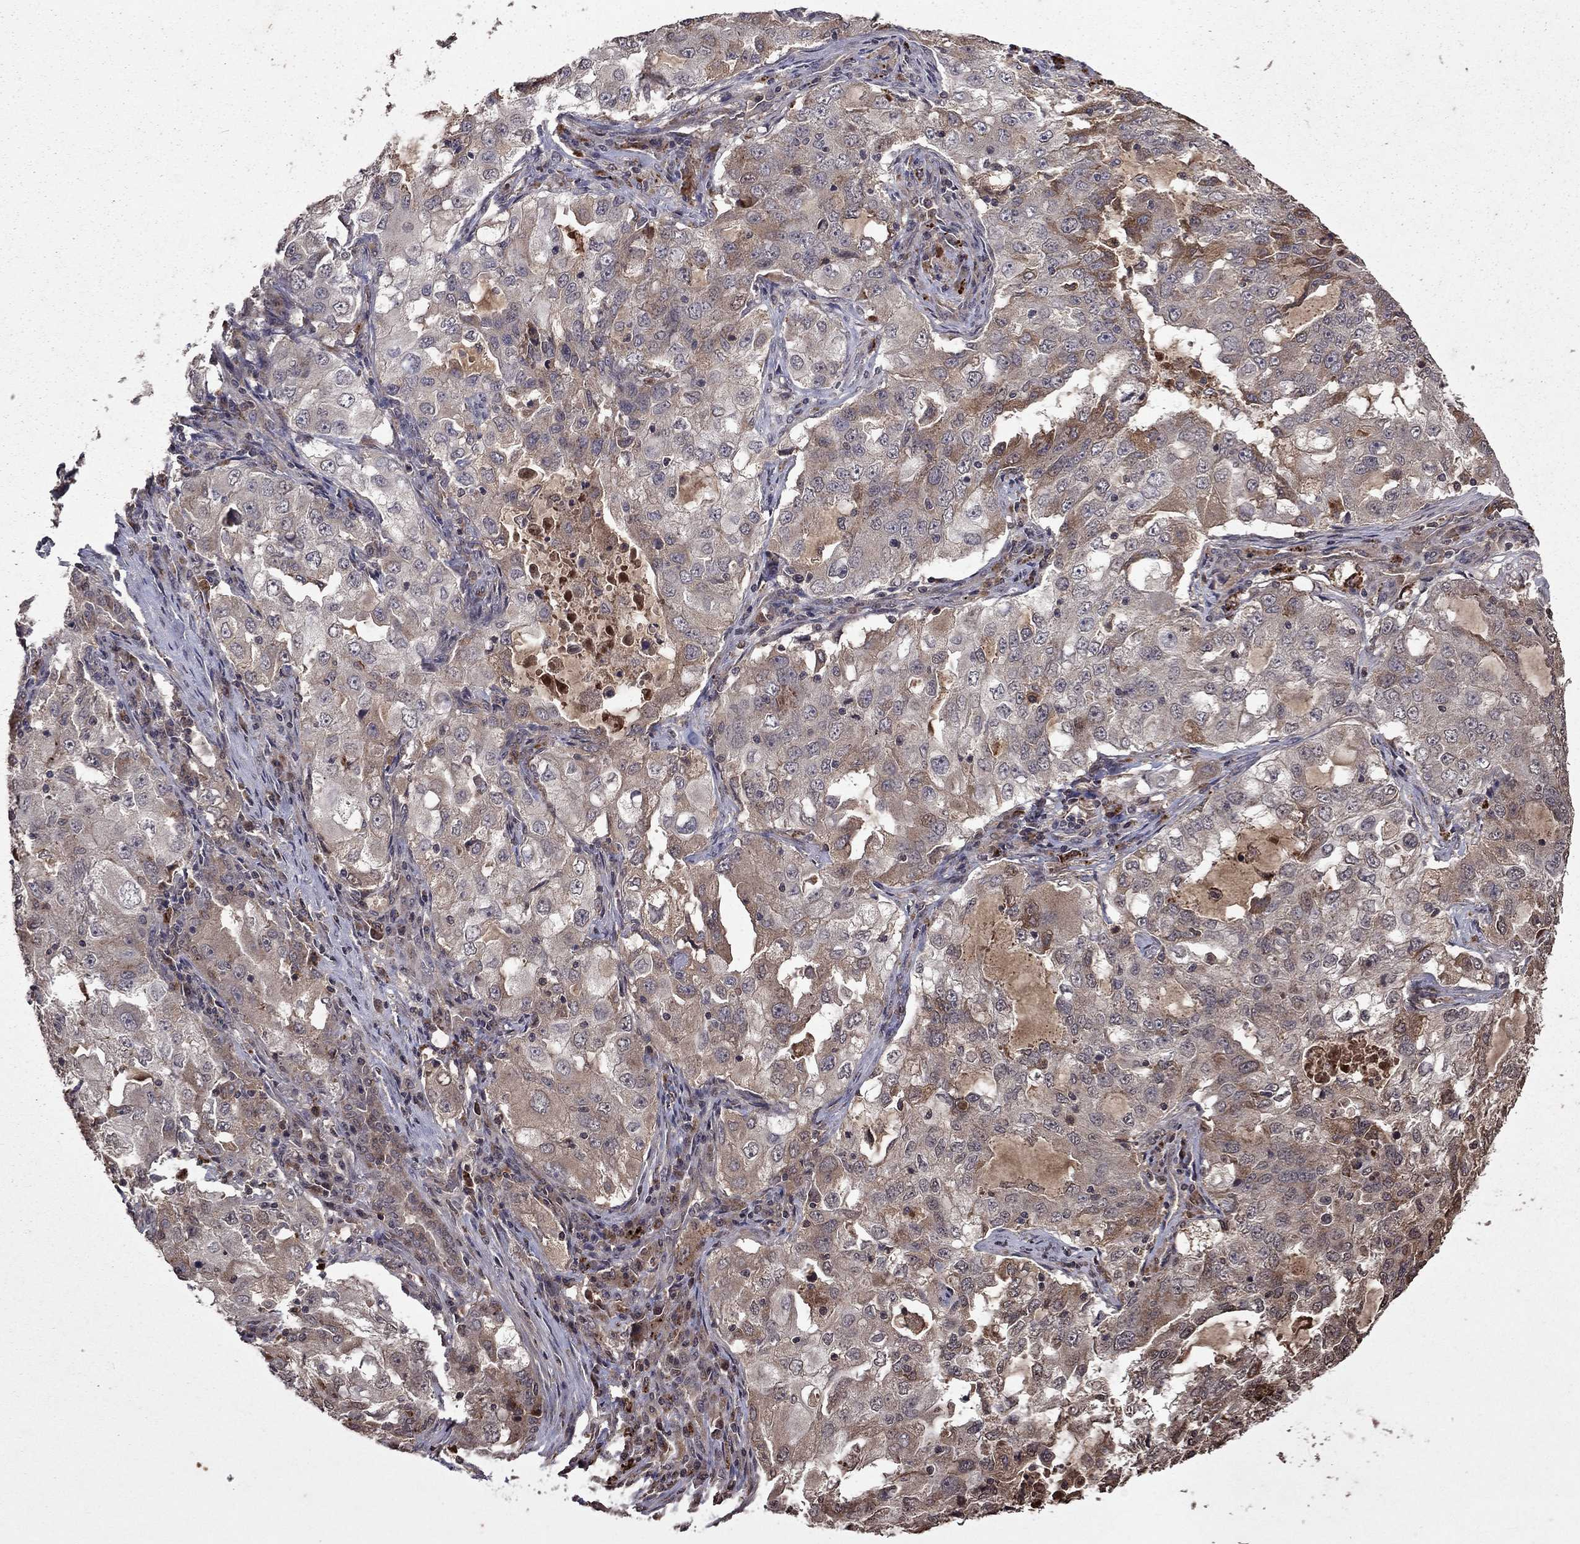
{"staining": {"intensity": "weak", "quantity": "25%-75%", "location": "cytoplasmic/membranous"}, "tissue": "lung cancer", "cell_type": "Tumor cells", "image_type": "cancer", "snomed": [{"axis": "morphology", "description": "Adenocarcinoma, NOS"}, {"axis": "topography", "description": "Lung"}], "caption": "Human adenocarcinoma (lung) stained with a brown dye reveals weak cytoplasmic/membranous positive positivity in approximately 25%-75% of tumor cells.", "gene": "NLGN1", "patient": {"sex": "female", "age": 61}}